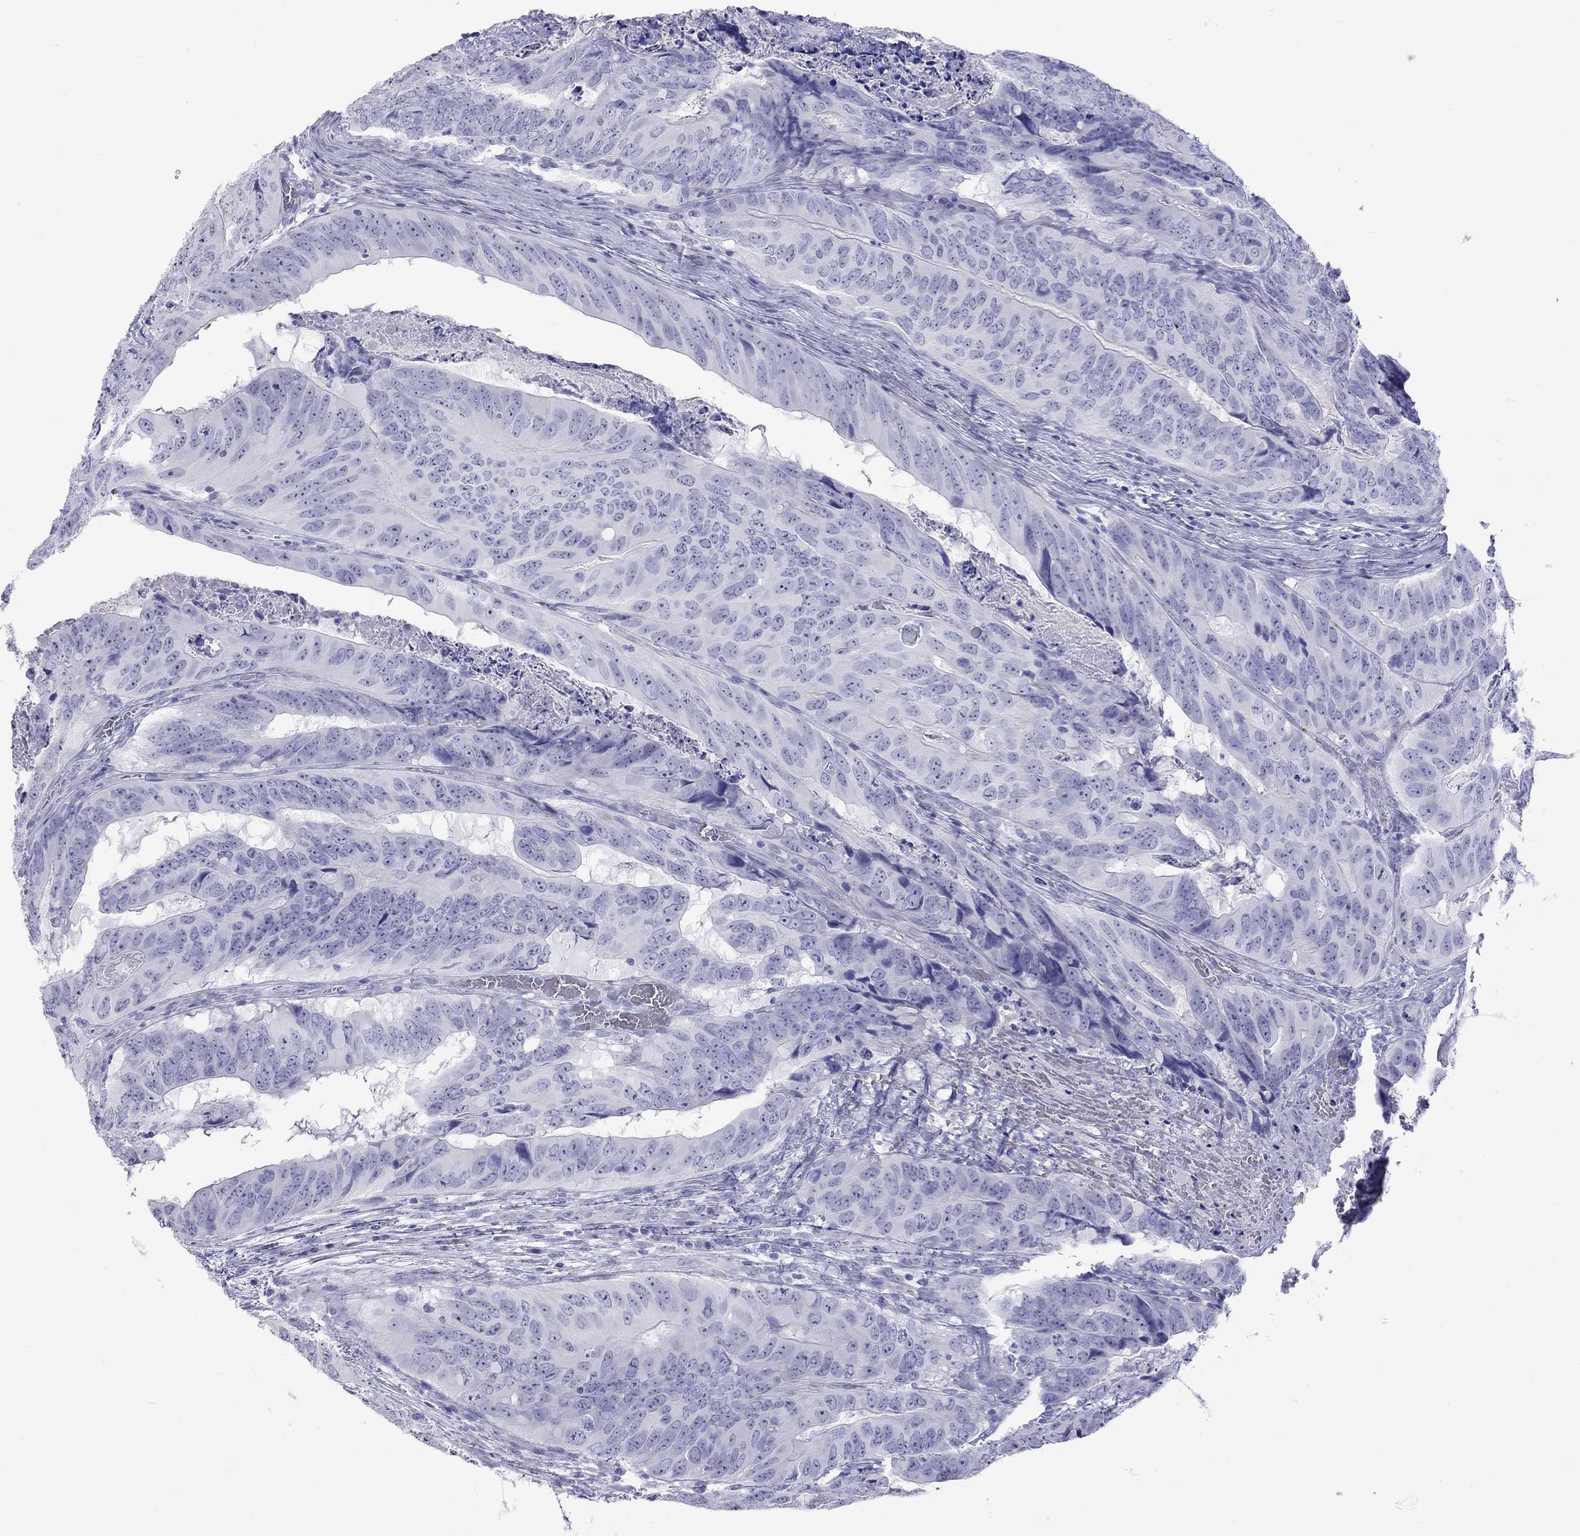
{"staining": {"intensity": "negative", "quantity": "none", "location": "none"}, "tissue": "colorectal cancer", "cell_type": "Tumor cells", "image_type": "cancer", "snomed": [{"axis": "morphology", "description": "Adenocarcinoma, NOS"}, {"axis": "topography", "description": "Colon"}], "caption": "High power microscopy image of an IHC image of adenocarcinoma (colorectal), revealing no significant staining in tumor cells.", "gene": "STAG3", "patient": {"sex": "male", "age": 79}}